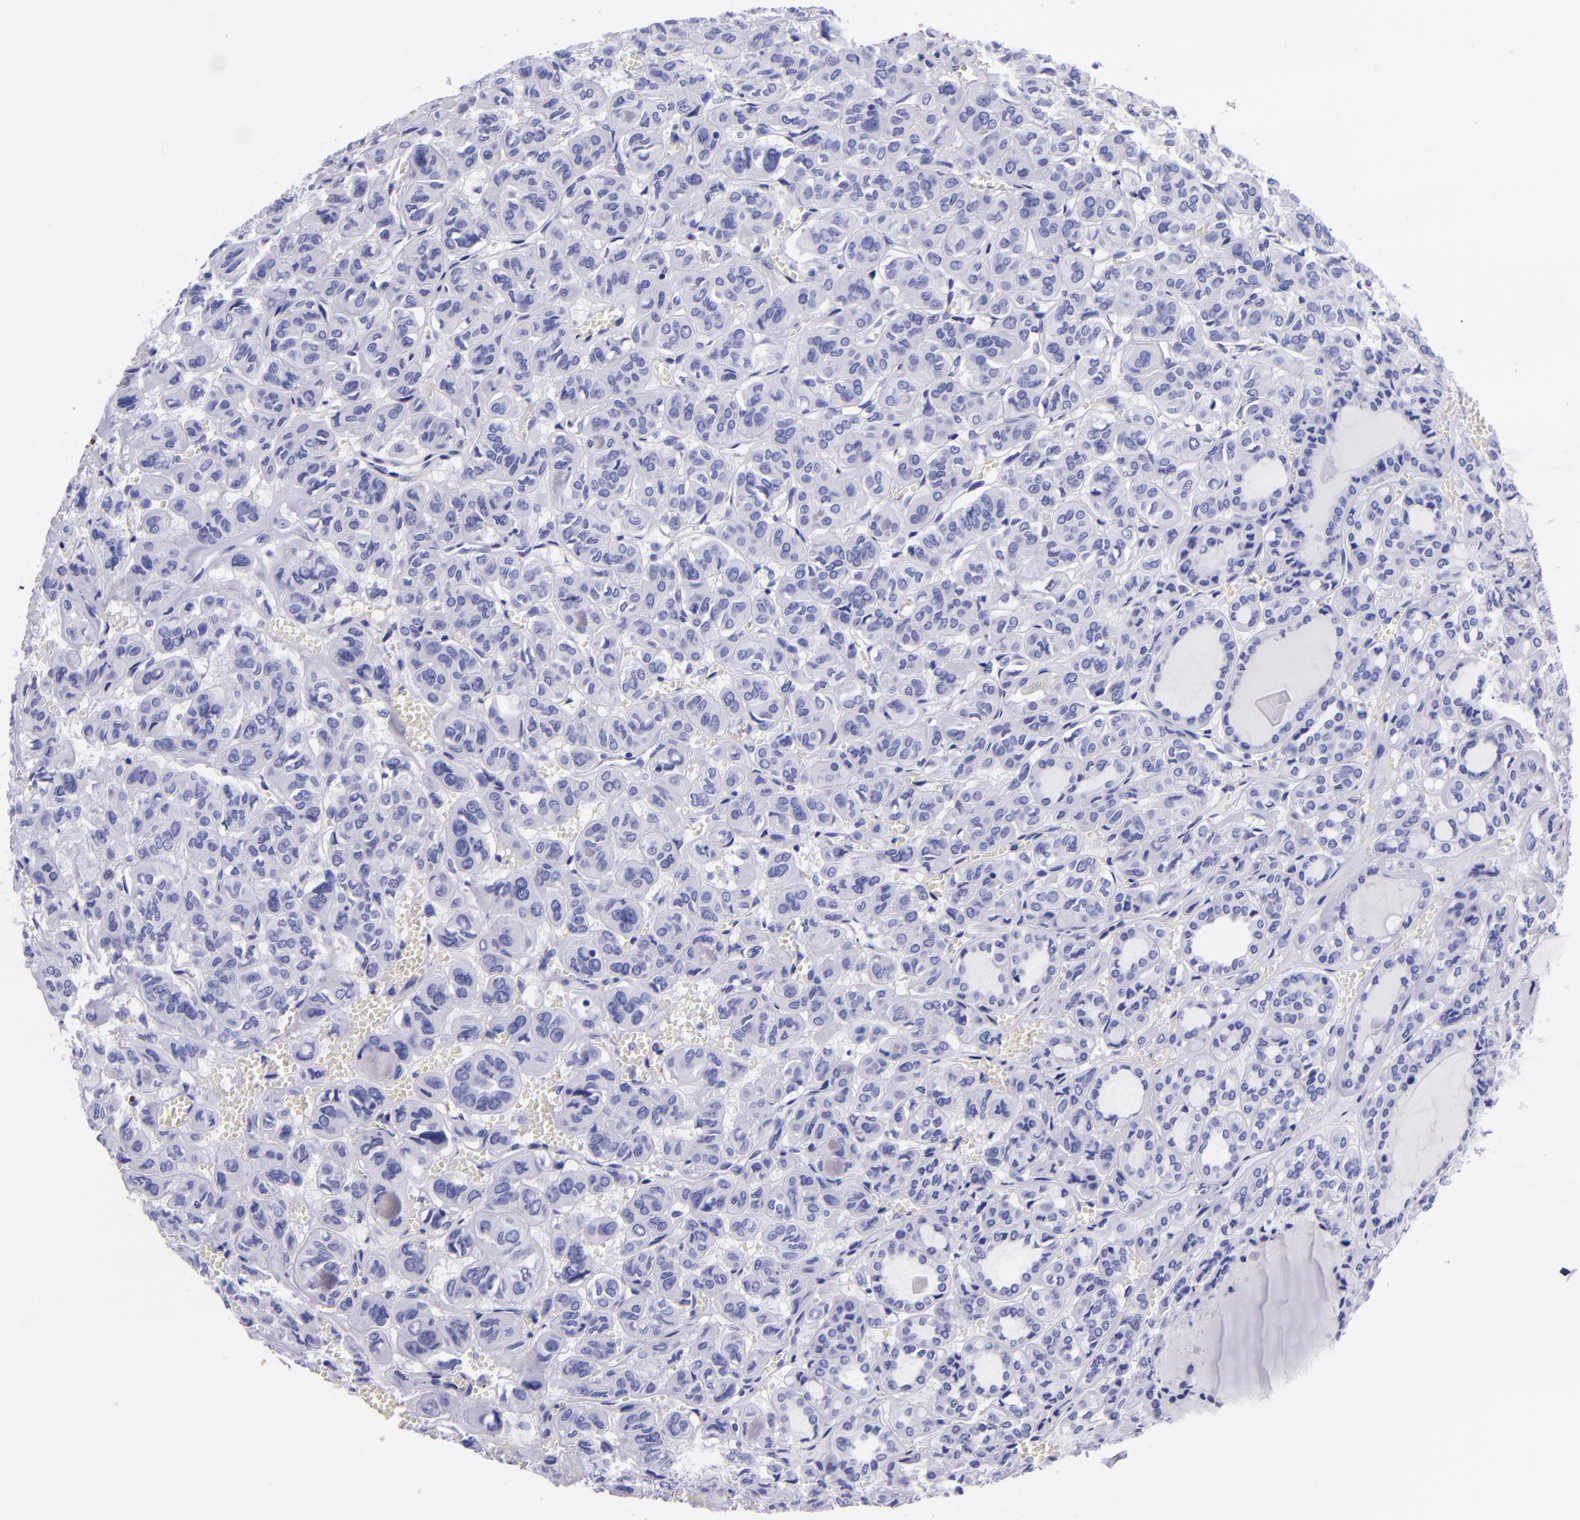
{"staining": {"intensity": "negative", "quantity": "none", "location": "none"}, "tissue": "thyroid cancer", "cell_type": "Tumor cells", "image_type": "cancer", "snomed": [{"axis": "morphology", "description": "Follicular adenoma carcinoma, NOS"}, {"axis": "topography", "description": "Thyroid gland"}], "caption": "Thyroid cancer (follicular adenoma carcinoma) stained for a protein using immunohistochemistry reveals no positivity tumor cells.", "gene": "SLPI", "patient": {"sex": "female", "age": 71}}